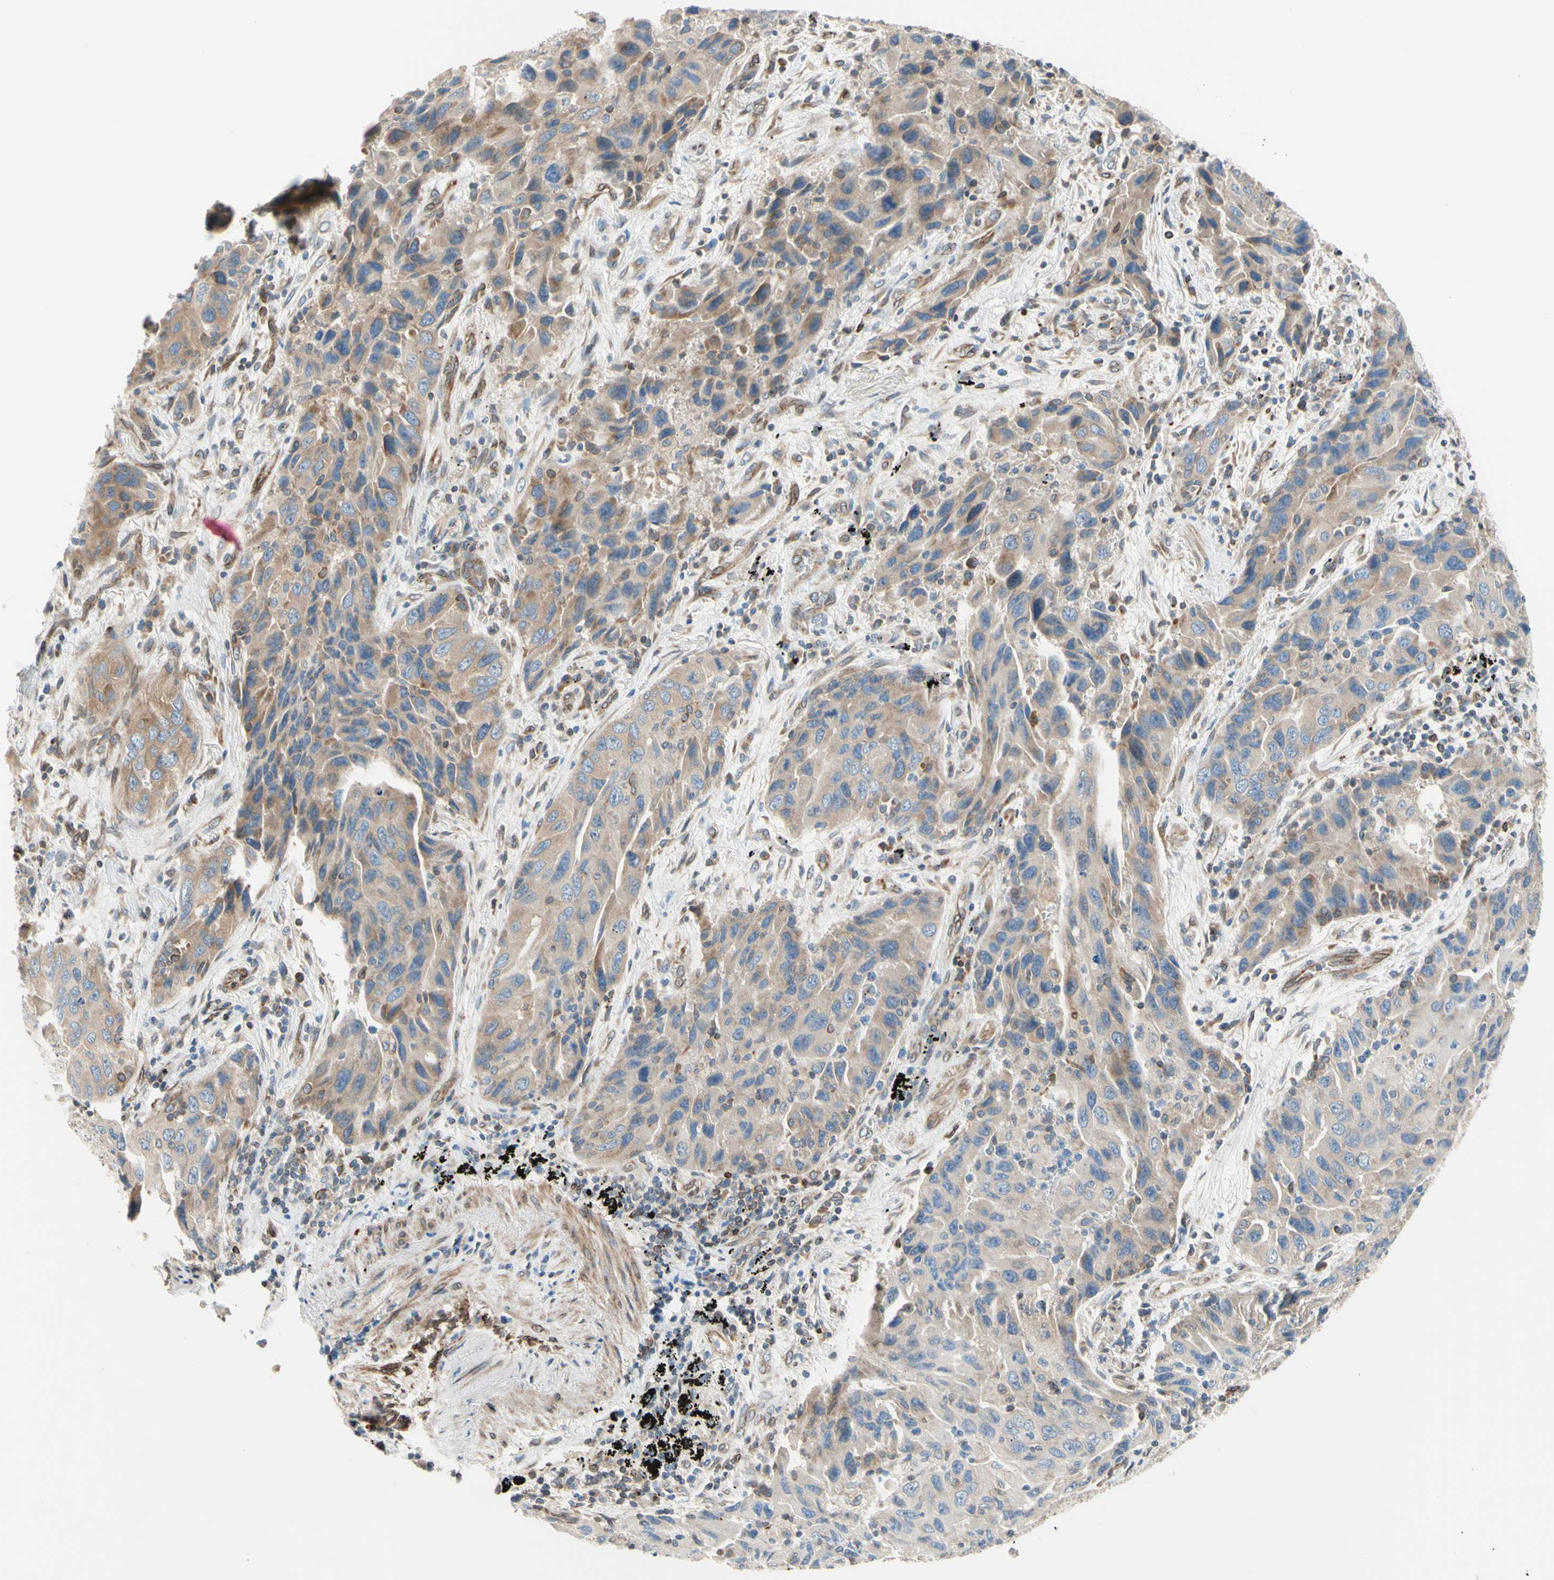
{"staining": {"intensity": "weak", "quantity": ">75%", "location": "cytoplasmic/membranous"}, "tissue": "lung cancer", "cell_type": "Tumor cells", "image_type": "cancer", "snomed": [{"axis": "morphology", "description": "Adenocarcinoma, NOS"}, {"axis": "topography", "description": "Lung"}], "caption": "Human lung cancer stained for a protein (brown) exhibits weak cytoplasmic/membranous positive expression in about >75% of tumor cells.", "gene": "TRAF2", "patient": {"sex": "female", "age": 65}}